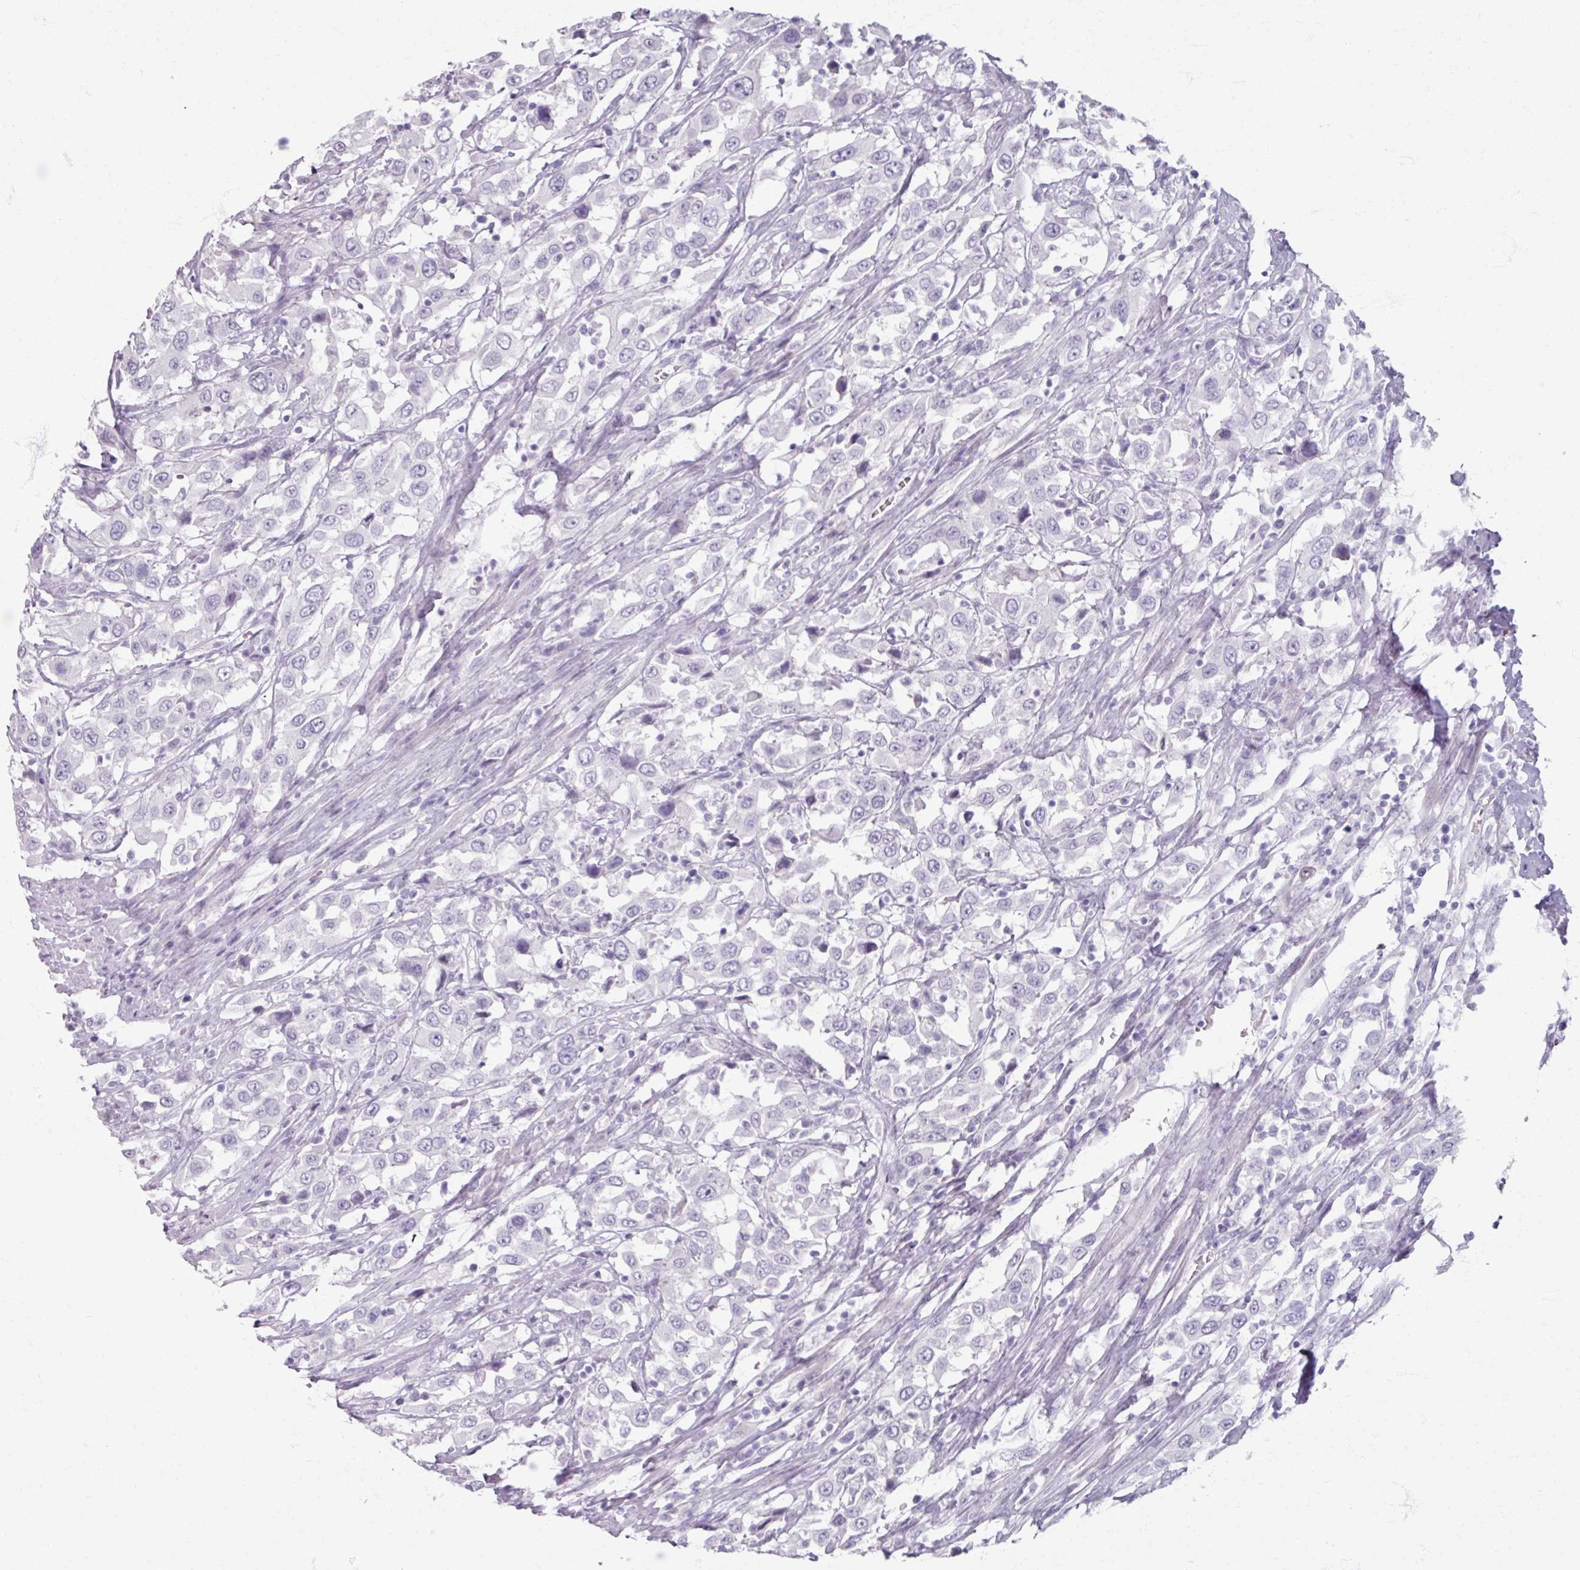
{"staining": {"intensity": "negative", "quantity": "none", "location": "none"}, "tissue": "urothelial cancer", "cell_type": "Tumor cells", "image_type": "cancer", "snomed": [{"axis": "morphology", "description": "Urothelial carcinoma, High grade"}, {"axis": "topography", "description": "Urinary bladder"}], "caption": "Tumor cells show no significant protein staining in urothelial cancer. Nuclei are stained in blue.", "gene": "TG", "patient": {"sex": "male", "age": 61}}